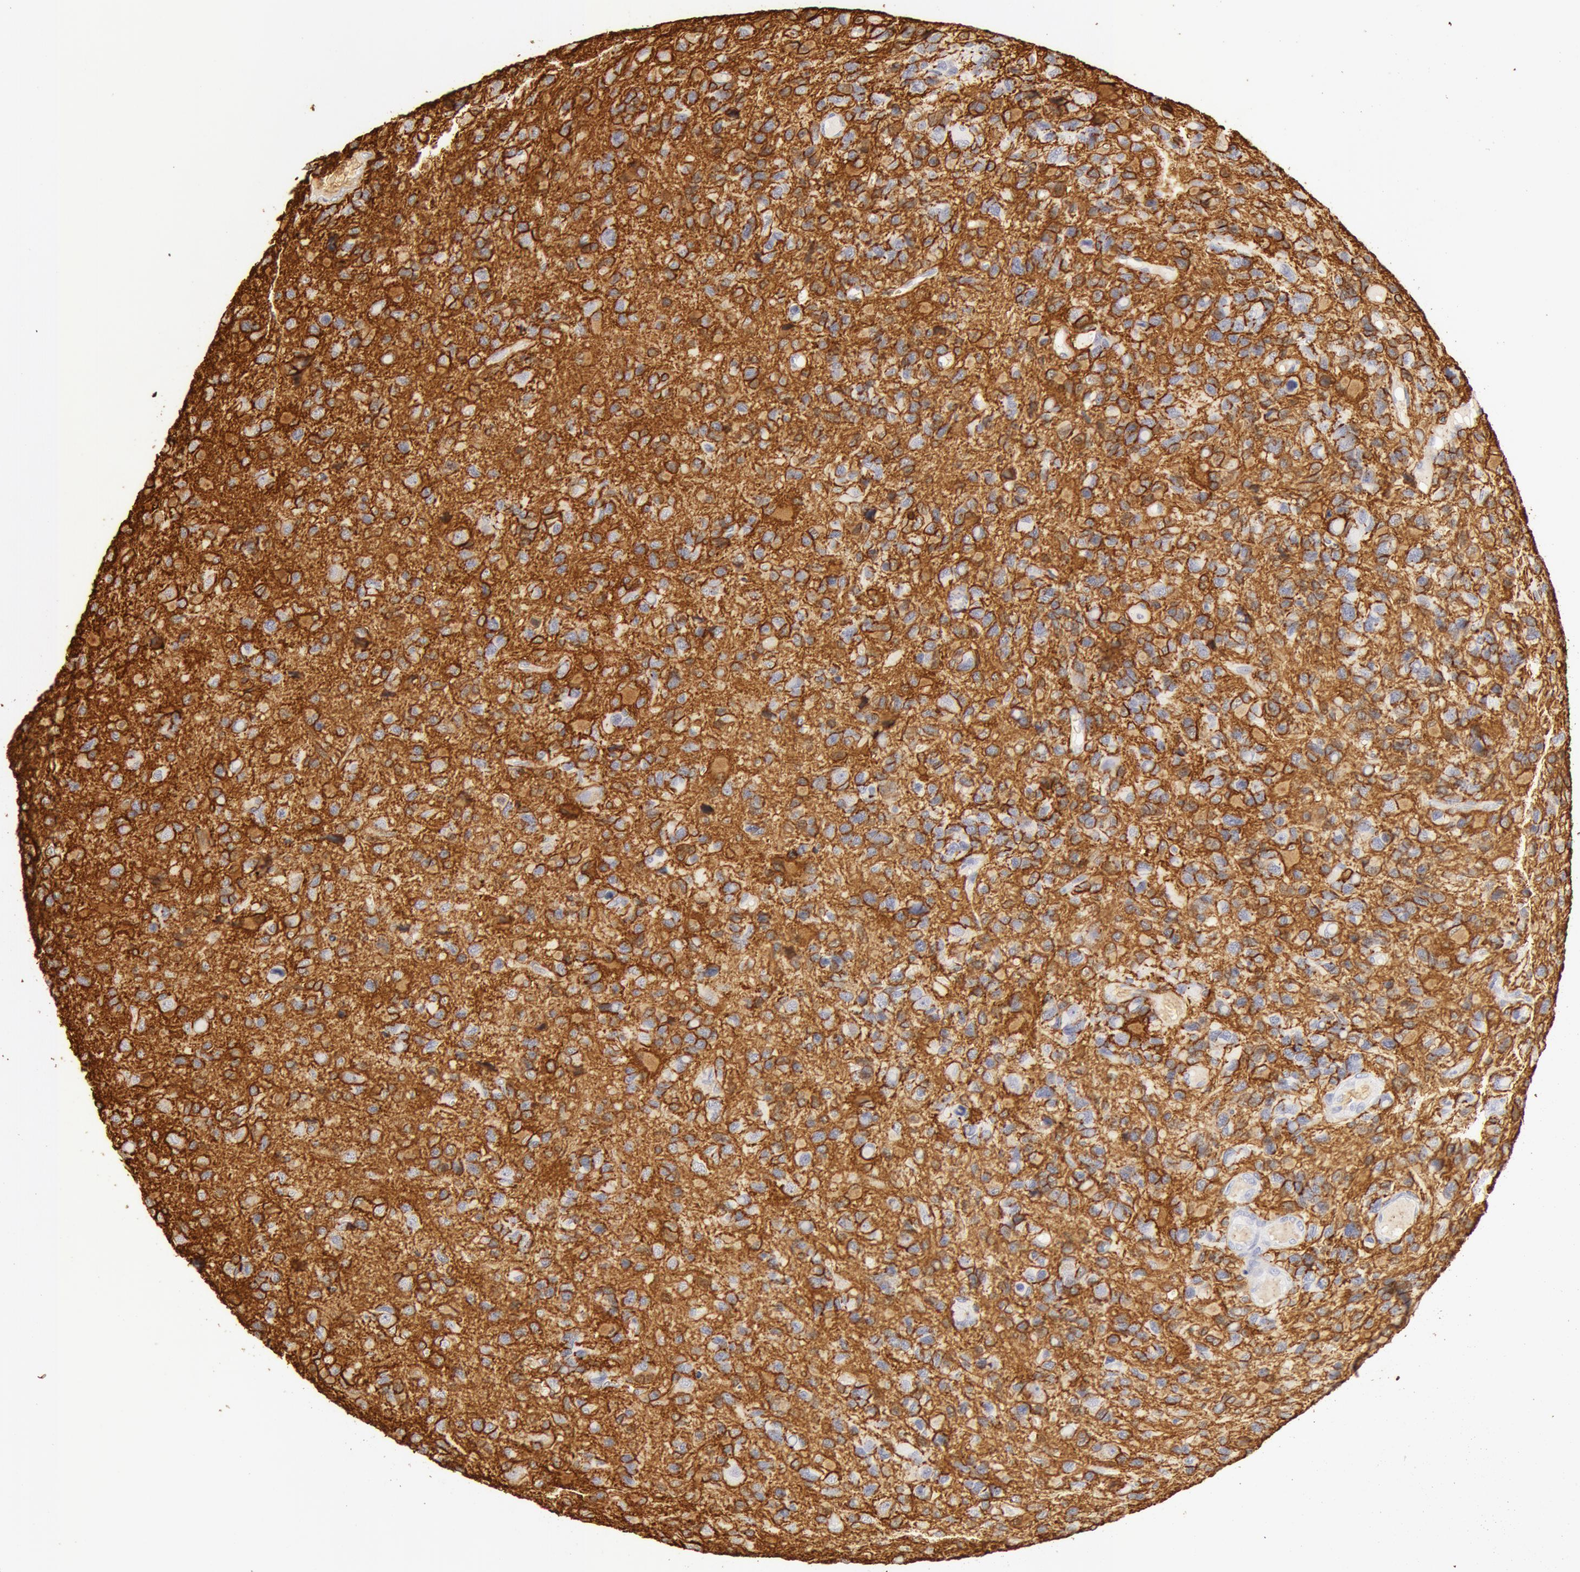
{"staining": {"intensity": "negative", "quantity": "none", "location": "none"}, "tissue": "glioma", "cell_type": "Tumor cells", "image_type": "cancer", "snomed": [{"axis": "morphology", "description": "Glioma, malignant, High grade"}, {"axis": "topography", "description": "Brain"}], "caption": "Protein analysis of glioma exhibits no significant expression in tumor cells.", "gene": "AQP1", "patient": {"sex": "male", "age": 77}}